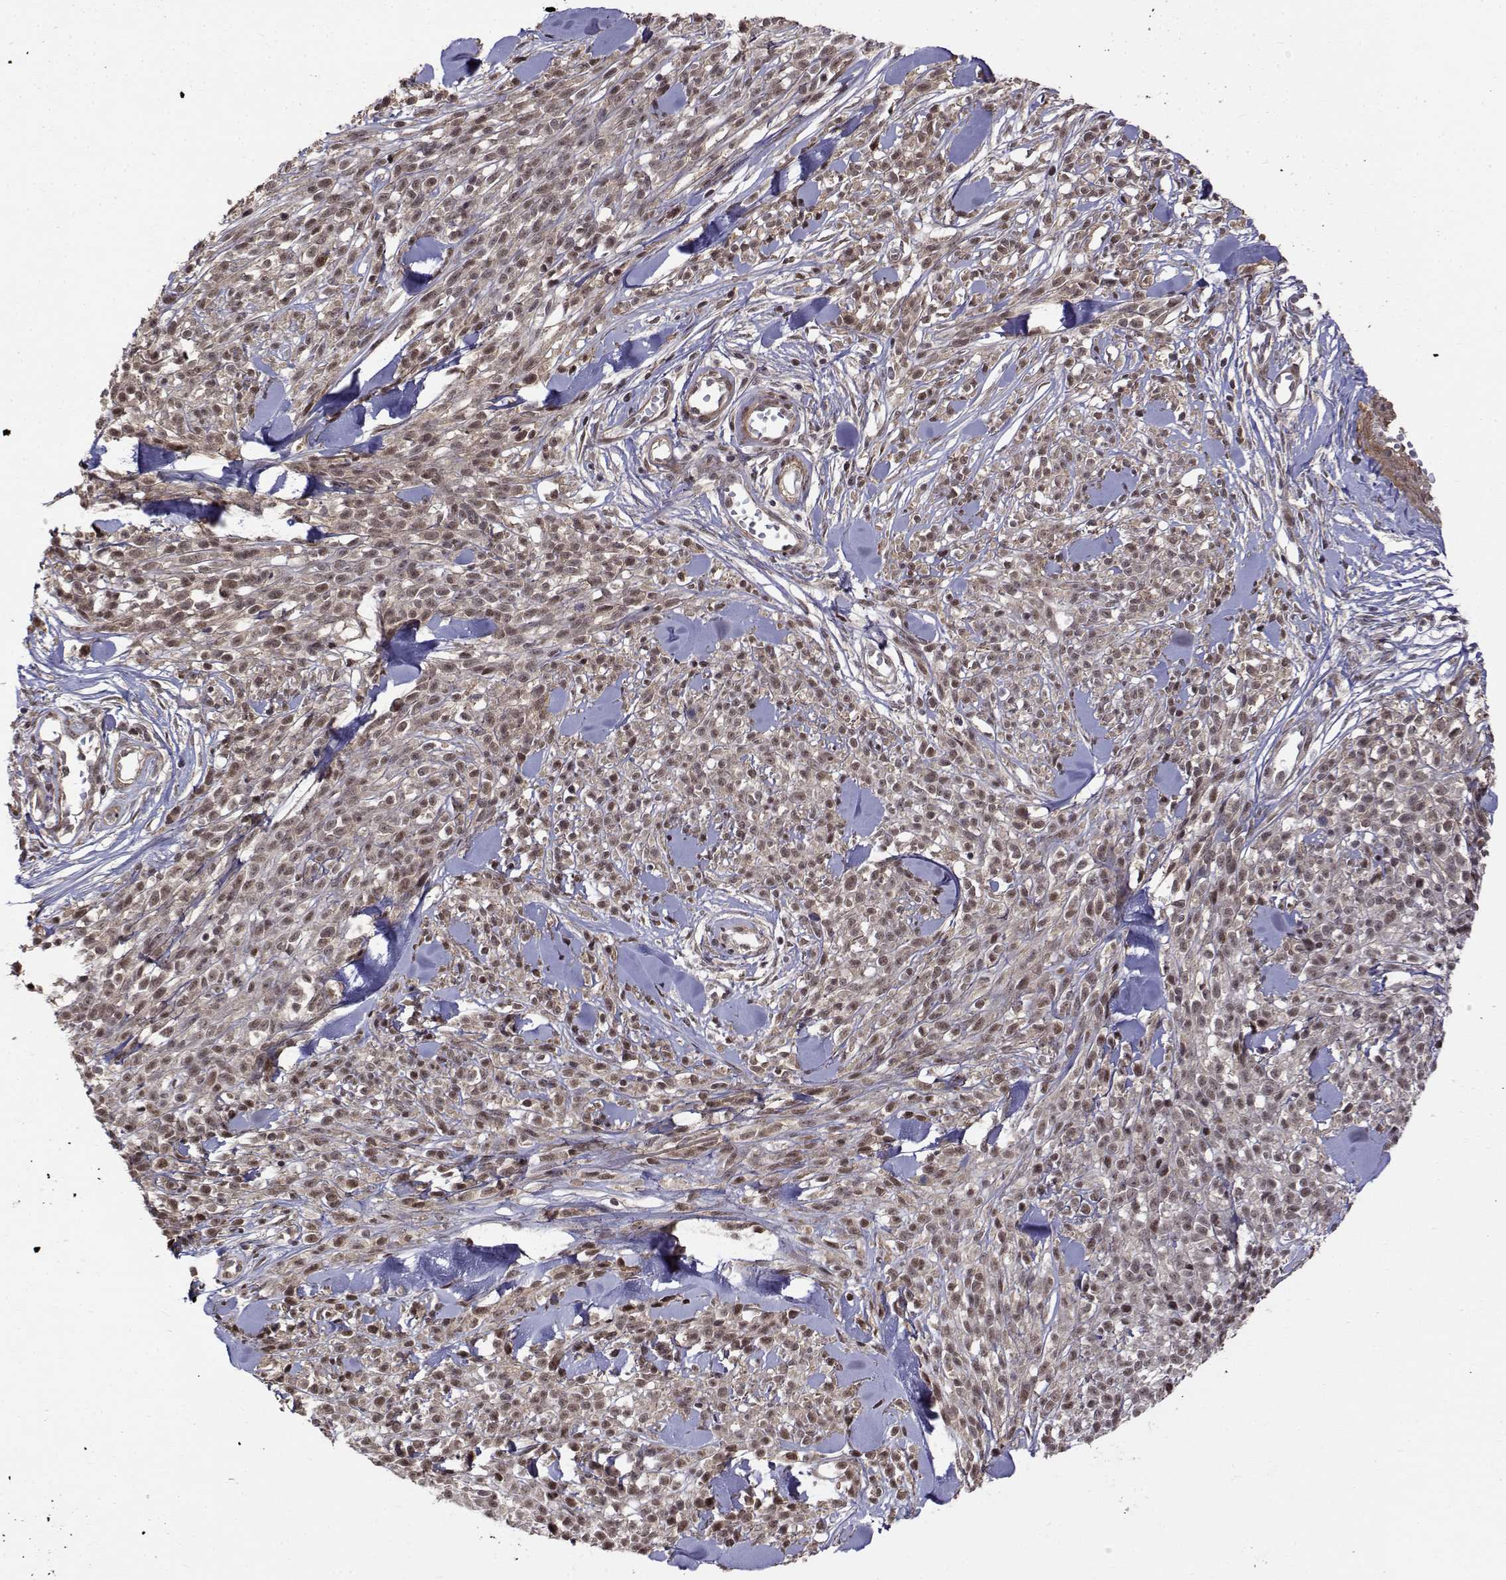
{"staining": {"intensity": "moderate", "quantity": ">75%", "location": "nuclear"}, "tissue": "melanoma", "cell_type": "Tumor cells", "image_type": "cancer", "snomed": [{"axis": "morphology", "description": "Malignant melanoma, NOS"}, {"axis": "topography", "description": "Skin"}, {"axis": "topography", "description": "Skin of trunk"}], "caption": "A brown stain shows moderate nuclear staining of a protein in malignant melanoma tumor cells.", "gene": "ITGA7", "patient": {"sex": "male", "age": 74}}